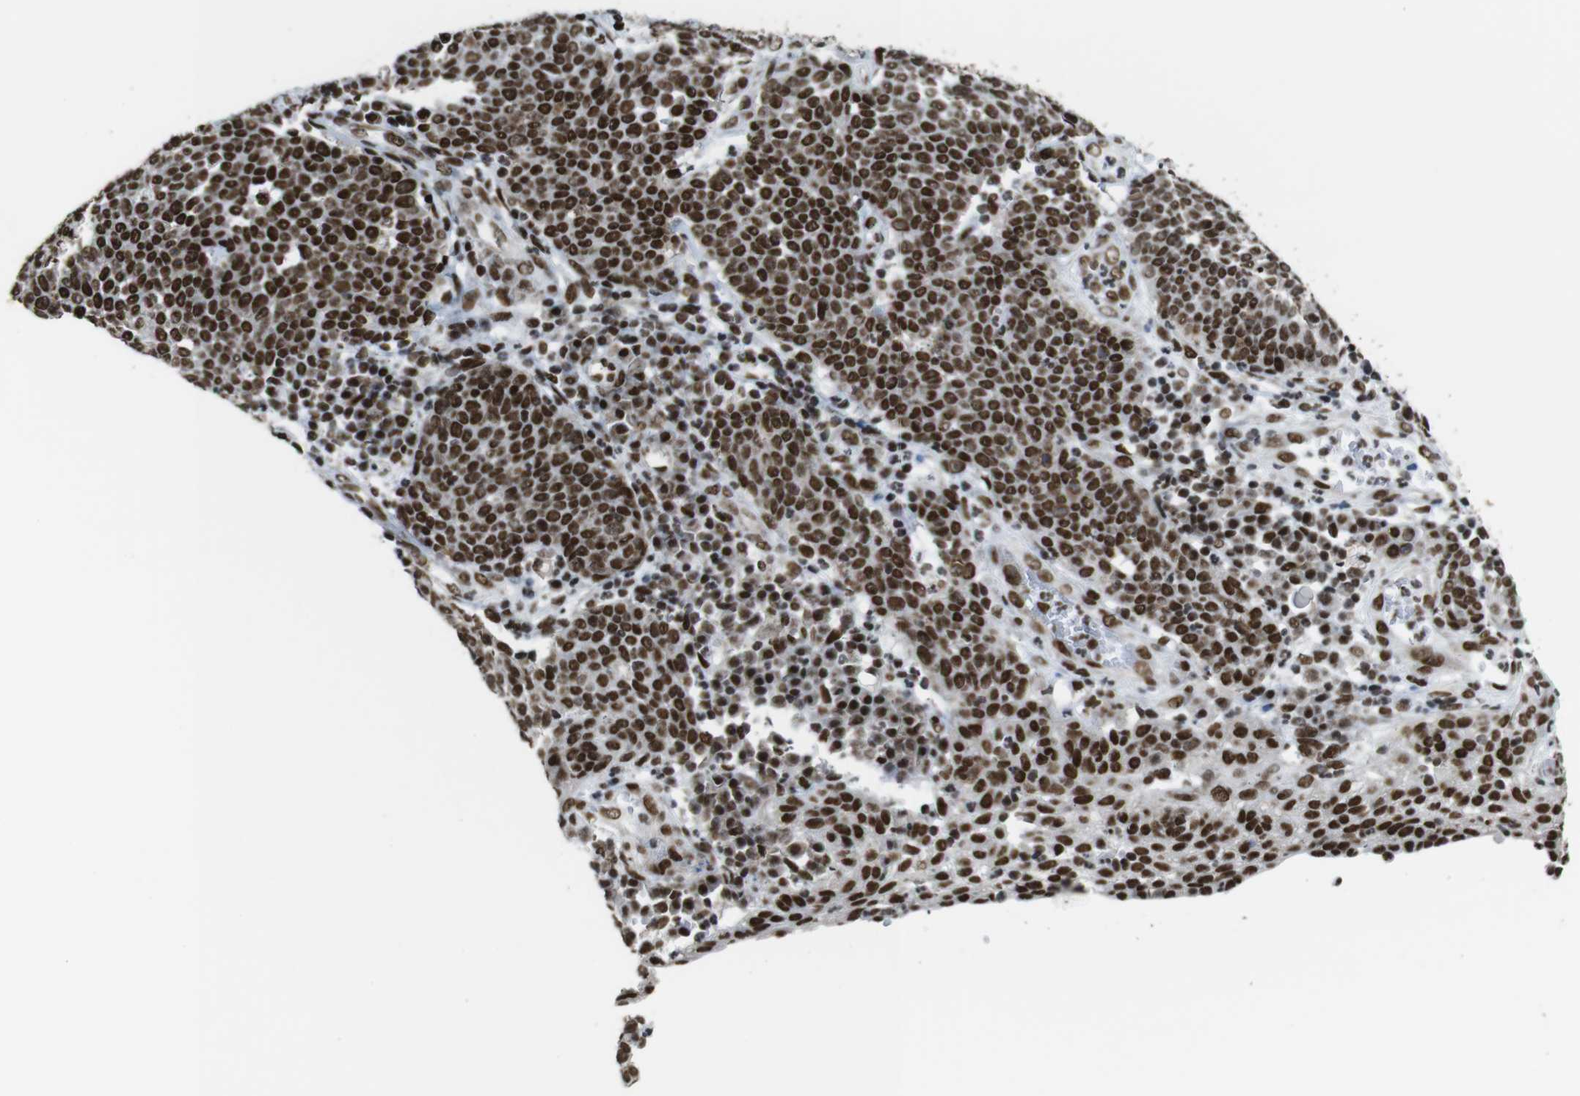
{"staining": {"intensity": "strong", "quantity": ">75%", "location": "nuclear"}, "tissue": "cervical cancer", "cell_type": "Tumor cells", "image_type": "cancer", "snomed": [{"axis": "morphology", "description": "Squamous cell carcinoma, NOS"}, {"axis": "topography", "description": "Cervix"}], "caption": "Immunohistochemical staining of squamous cell carcinoma (cervical) reveals strong nuclear protein staining in about >75% of tumor cells.", "gene": "ROMO1", "patient": {"sex": "female", "age": 34}}